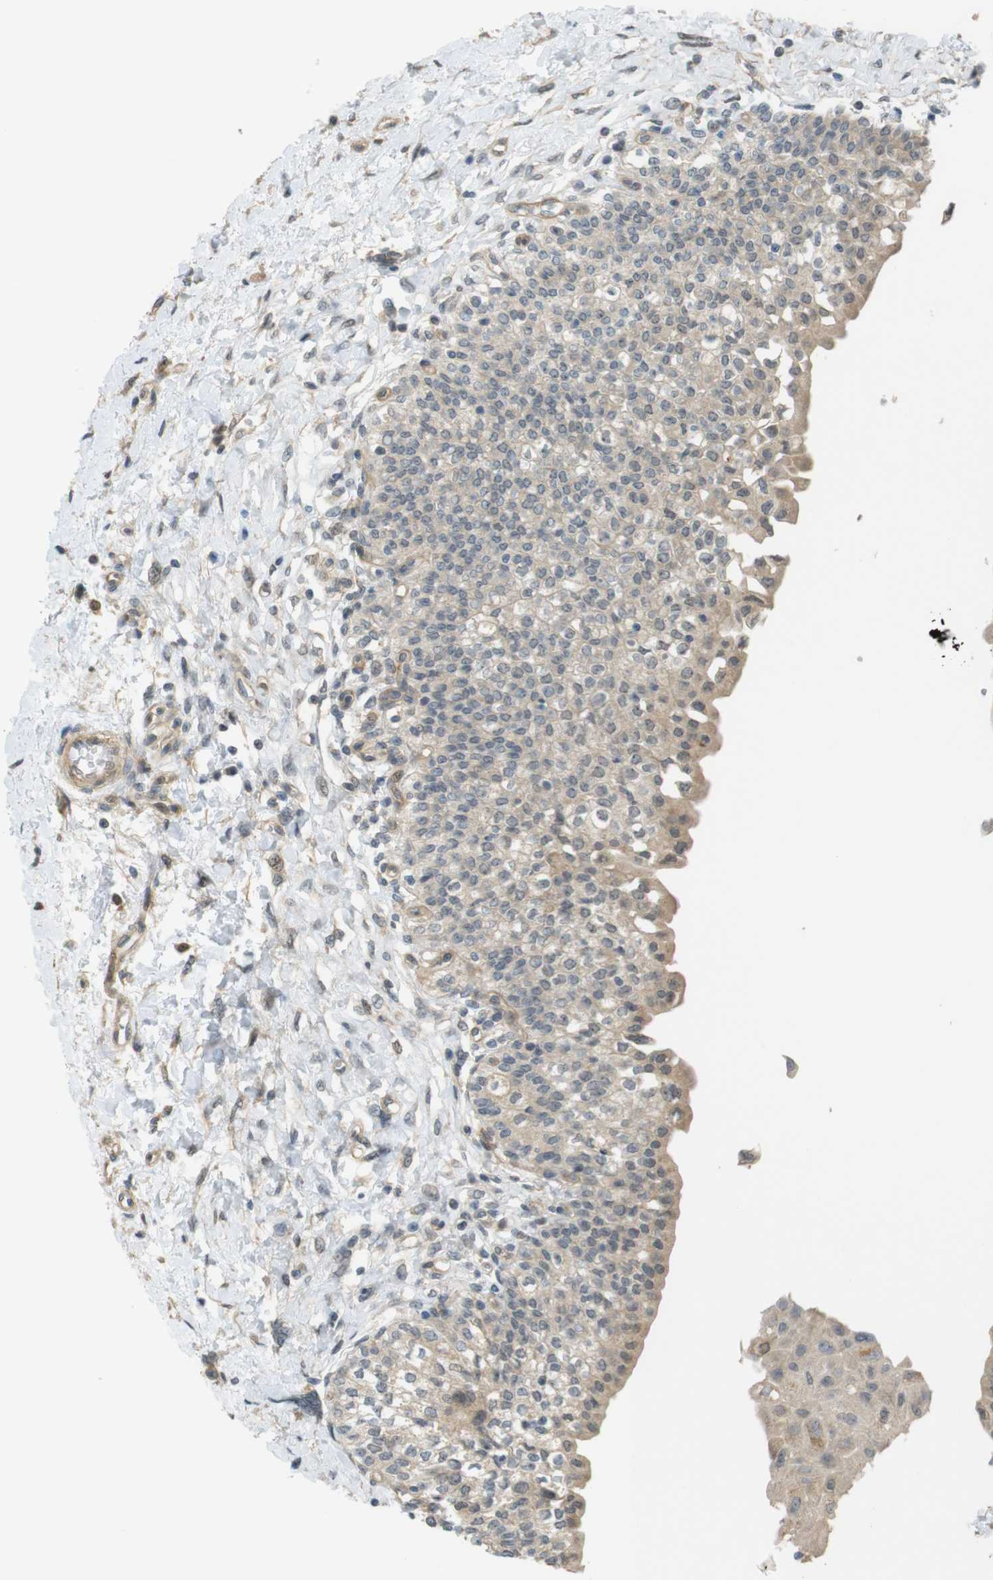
{"staining": {"intensity": "weak", "quantity": "25%-75%", "location": "cytoplasmic/membranous"}, "tissue": "urinary bladder", "cell_type": "Urothelial cells", "image_type": "normal", "snomed": [{"axis": "morphology", "description": "Normal tissue, NOS"}, {"axis": "topography", "description": "Urinary bladder"}], "caption": "This histopathology image displays immunohistochemistry (IHC) staining of benign human urinary bladder, with low weak cytoplasmic/membranous staining in approximately 25%-75% of urothelial cells.", "gene": "TSPAN9", "patient": {"sex": "male", "age": 55}}